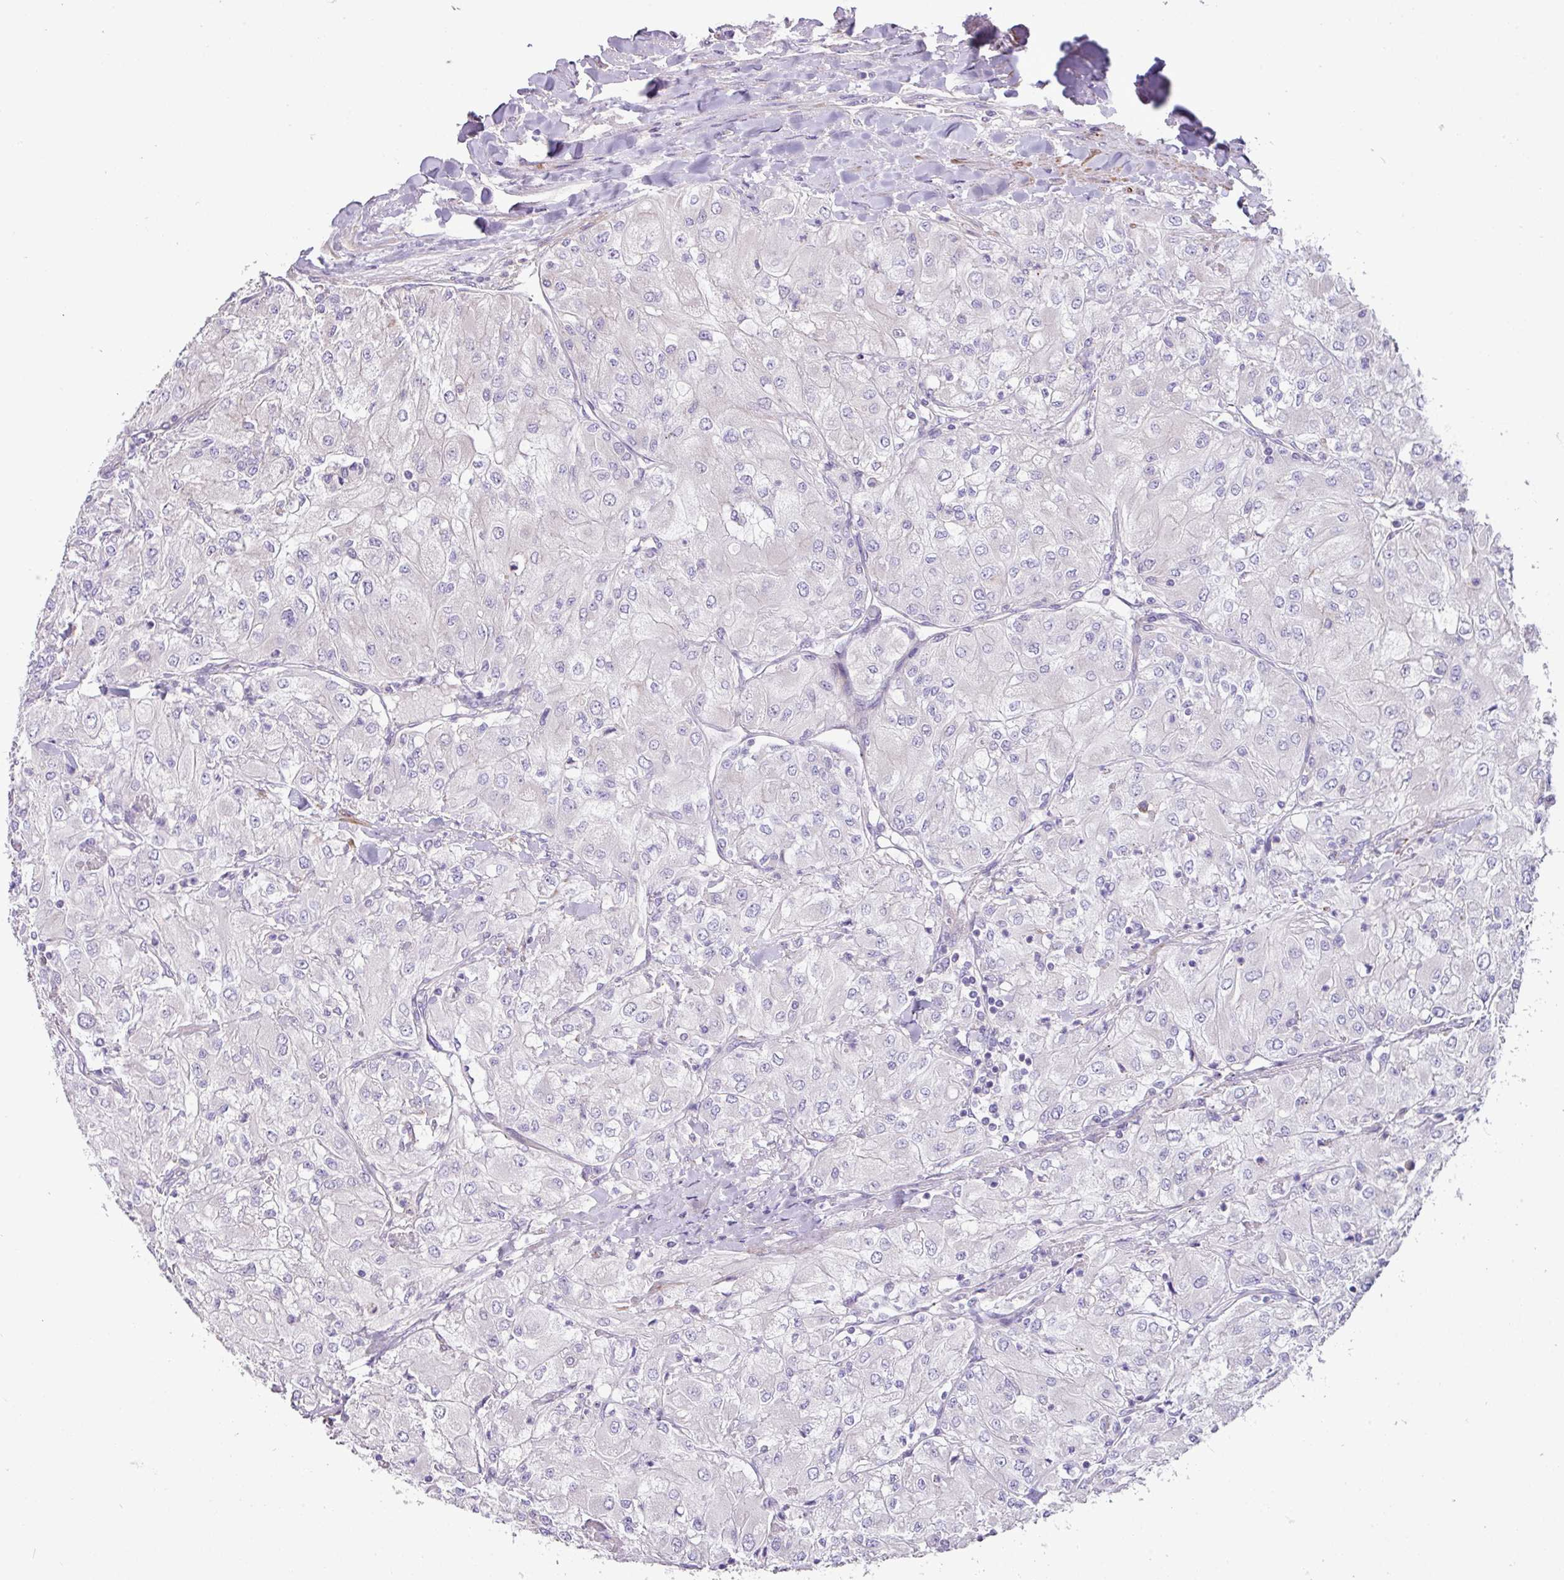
{"staining": {"intensity": "negative", "quantity": "none", "location": "none"}, "tissue": "renal cancer", "cell_type": "Tumor cells", "image_type": "cancer", "snomed": [{"axis": "morphology", "description": "Adenocarcinoma, NOS"}, {"axis": "topography", "description": "Kidney"}], "caption": "DAB (3,3'-diaminobenzidine) immunohistochemical staining of human renal cancer displays no significant staining in tumor cells.", "gene": "MRRF", "patient": {"sex": "male", "age": 80}}